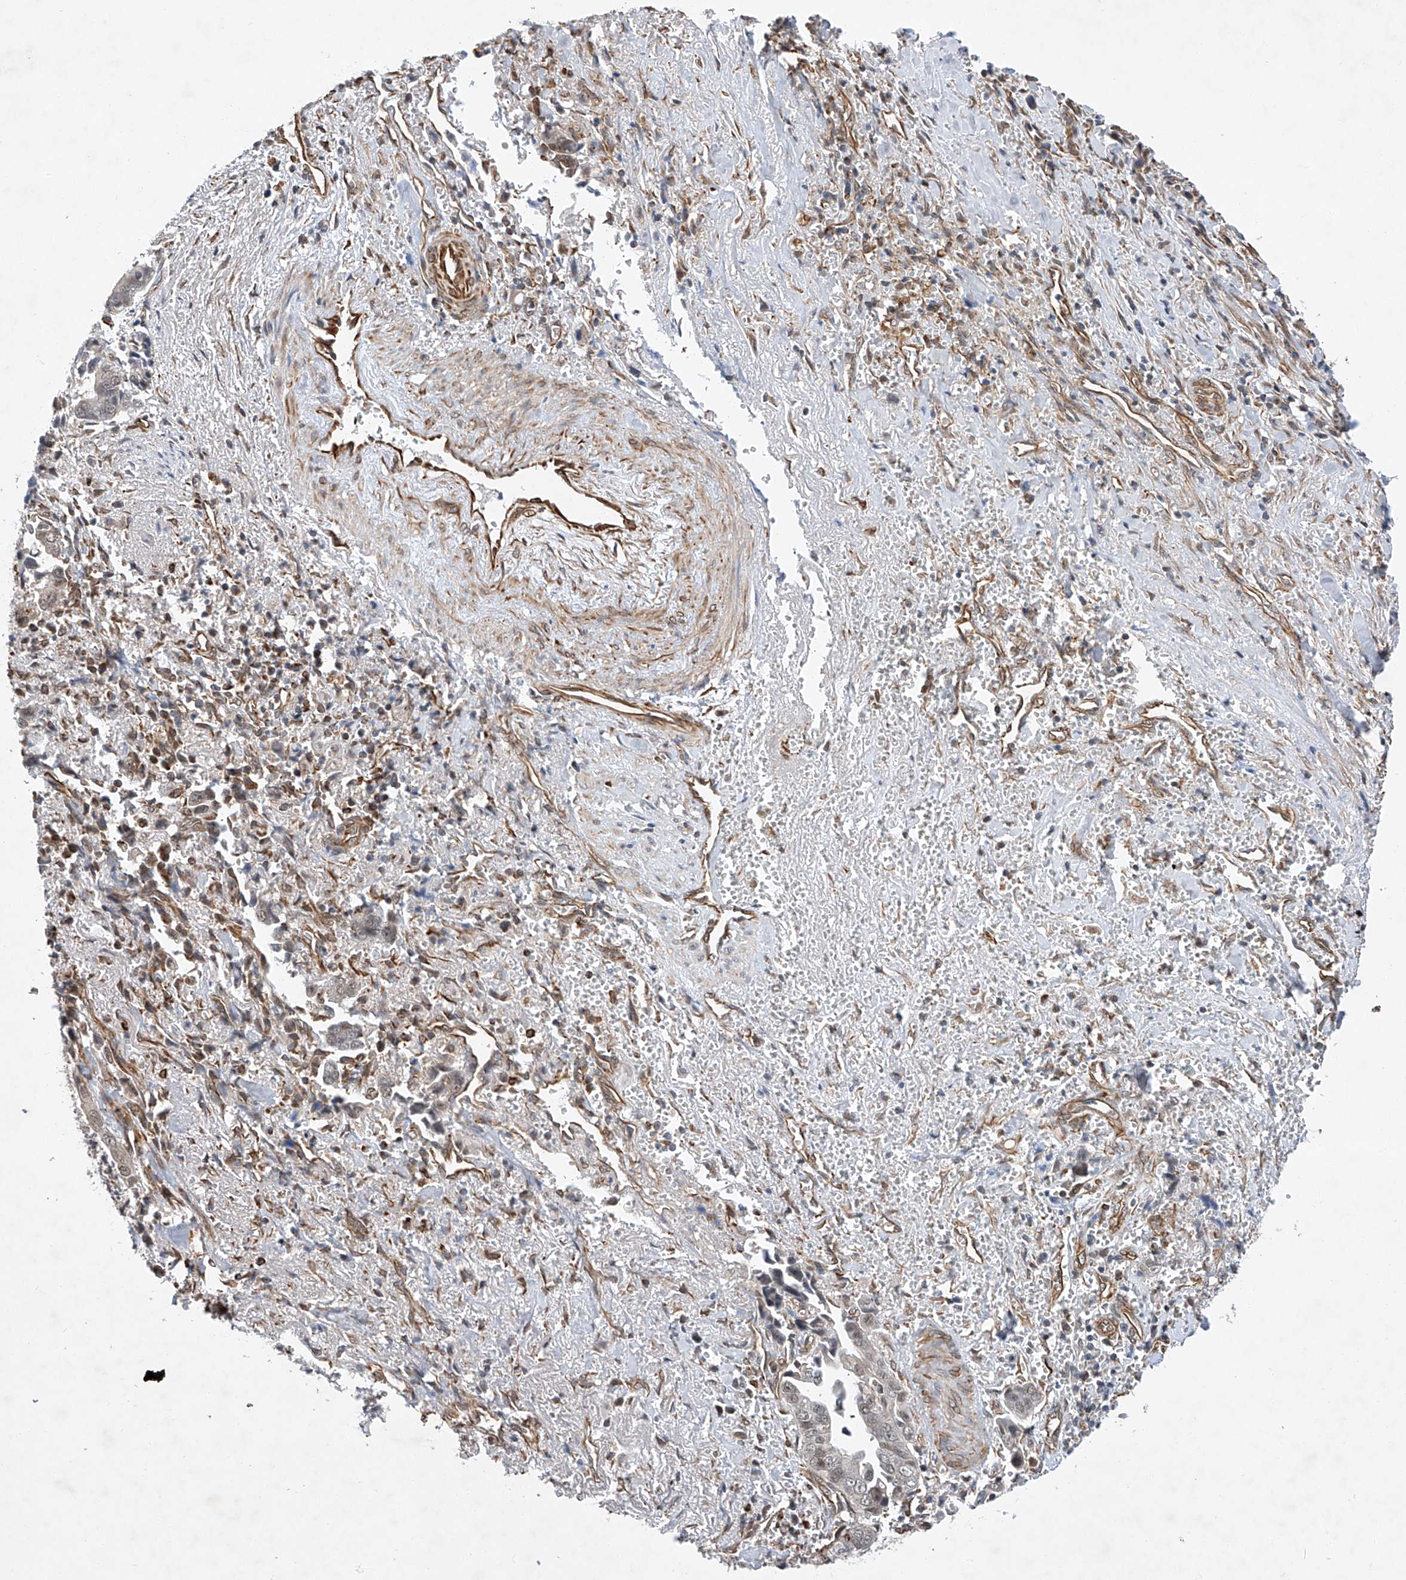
{"staining": {"intensity": "weak", "quantity": "25%-75%", "location": "nuclear"}, "tissue": "liver cancer", "cell_type": "Tumor cells", "image_type": "cancer", "snomed": [{"axis": "morphology", "description": "Cholangiocarcinoma"}, {"axis": "topography", "description": "Liver"}], "caption": "A histopathology image of human liver cancer (cholangiocarcinoma) stained for a protein displays weak nuclear brown staining in tumor cells. Ihc stains the protein of interest in brown and the nuclei are stained blue.", "gene": "AMD1", "patient": {"sex": "female", "age": 79}}